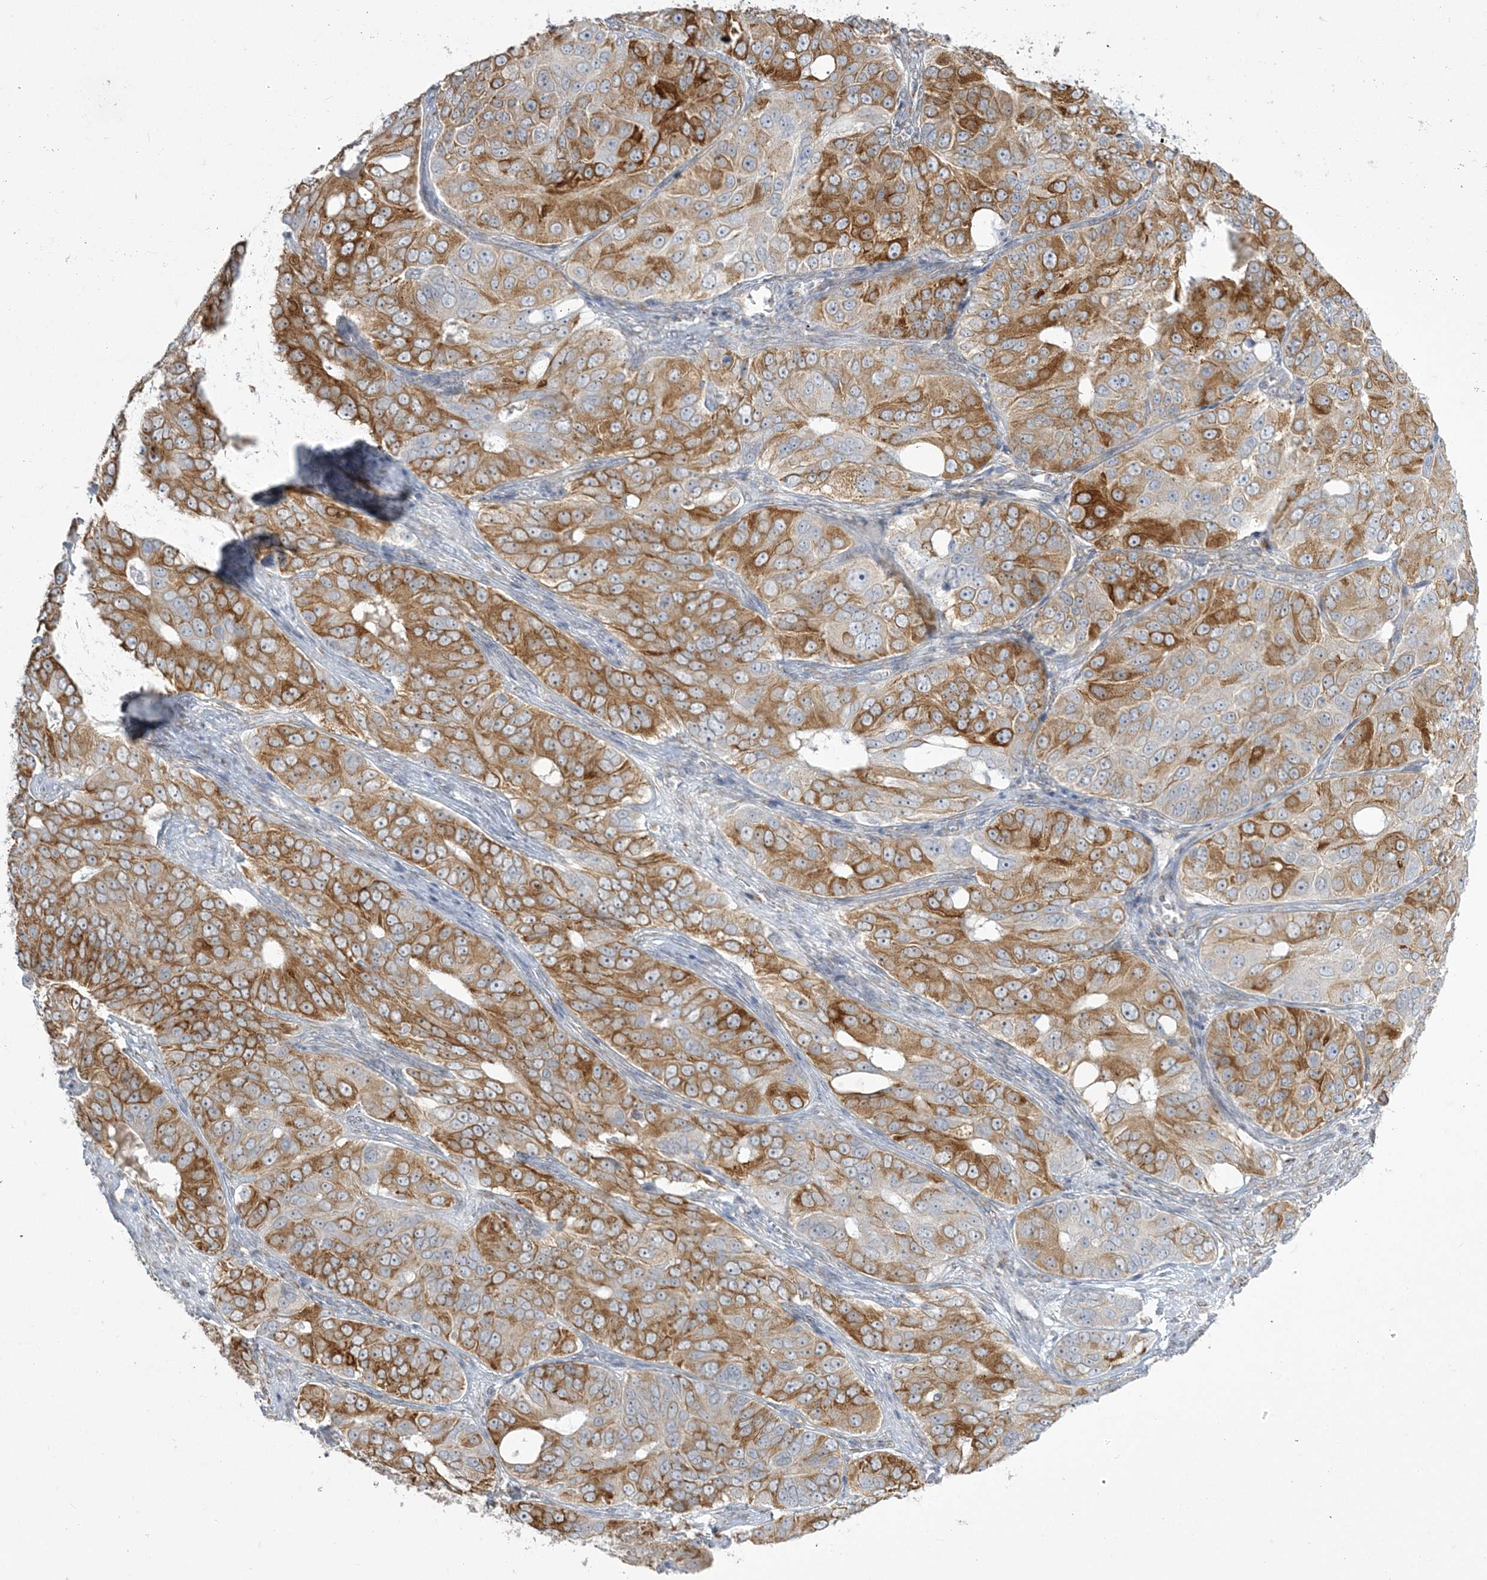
{"staining": {"intensity": "moderate", "quantity": ">75%", "location": "cytoplasmic/membranous"}, "tissue": "ovarian cancer", "cell_type": "Tumor cells", "image_type": "cancer", "snomed": [{"axis": "morphology", "description": "Carcinoma, endometroid"}, {"axis": "topography", "description": "Ovary"}], "caption": "An image showing moderate cytoplasmic/membranous positivity in approximately >75% of tumor cells in ovarian endometroid carcinoma, as visualized by brown immunohistochemical staining.", "gene": "ZC3H6", "patient": {"sex": "female", "age": 51}}